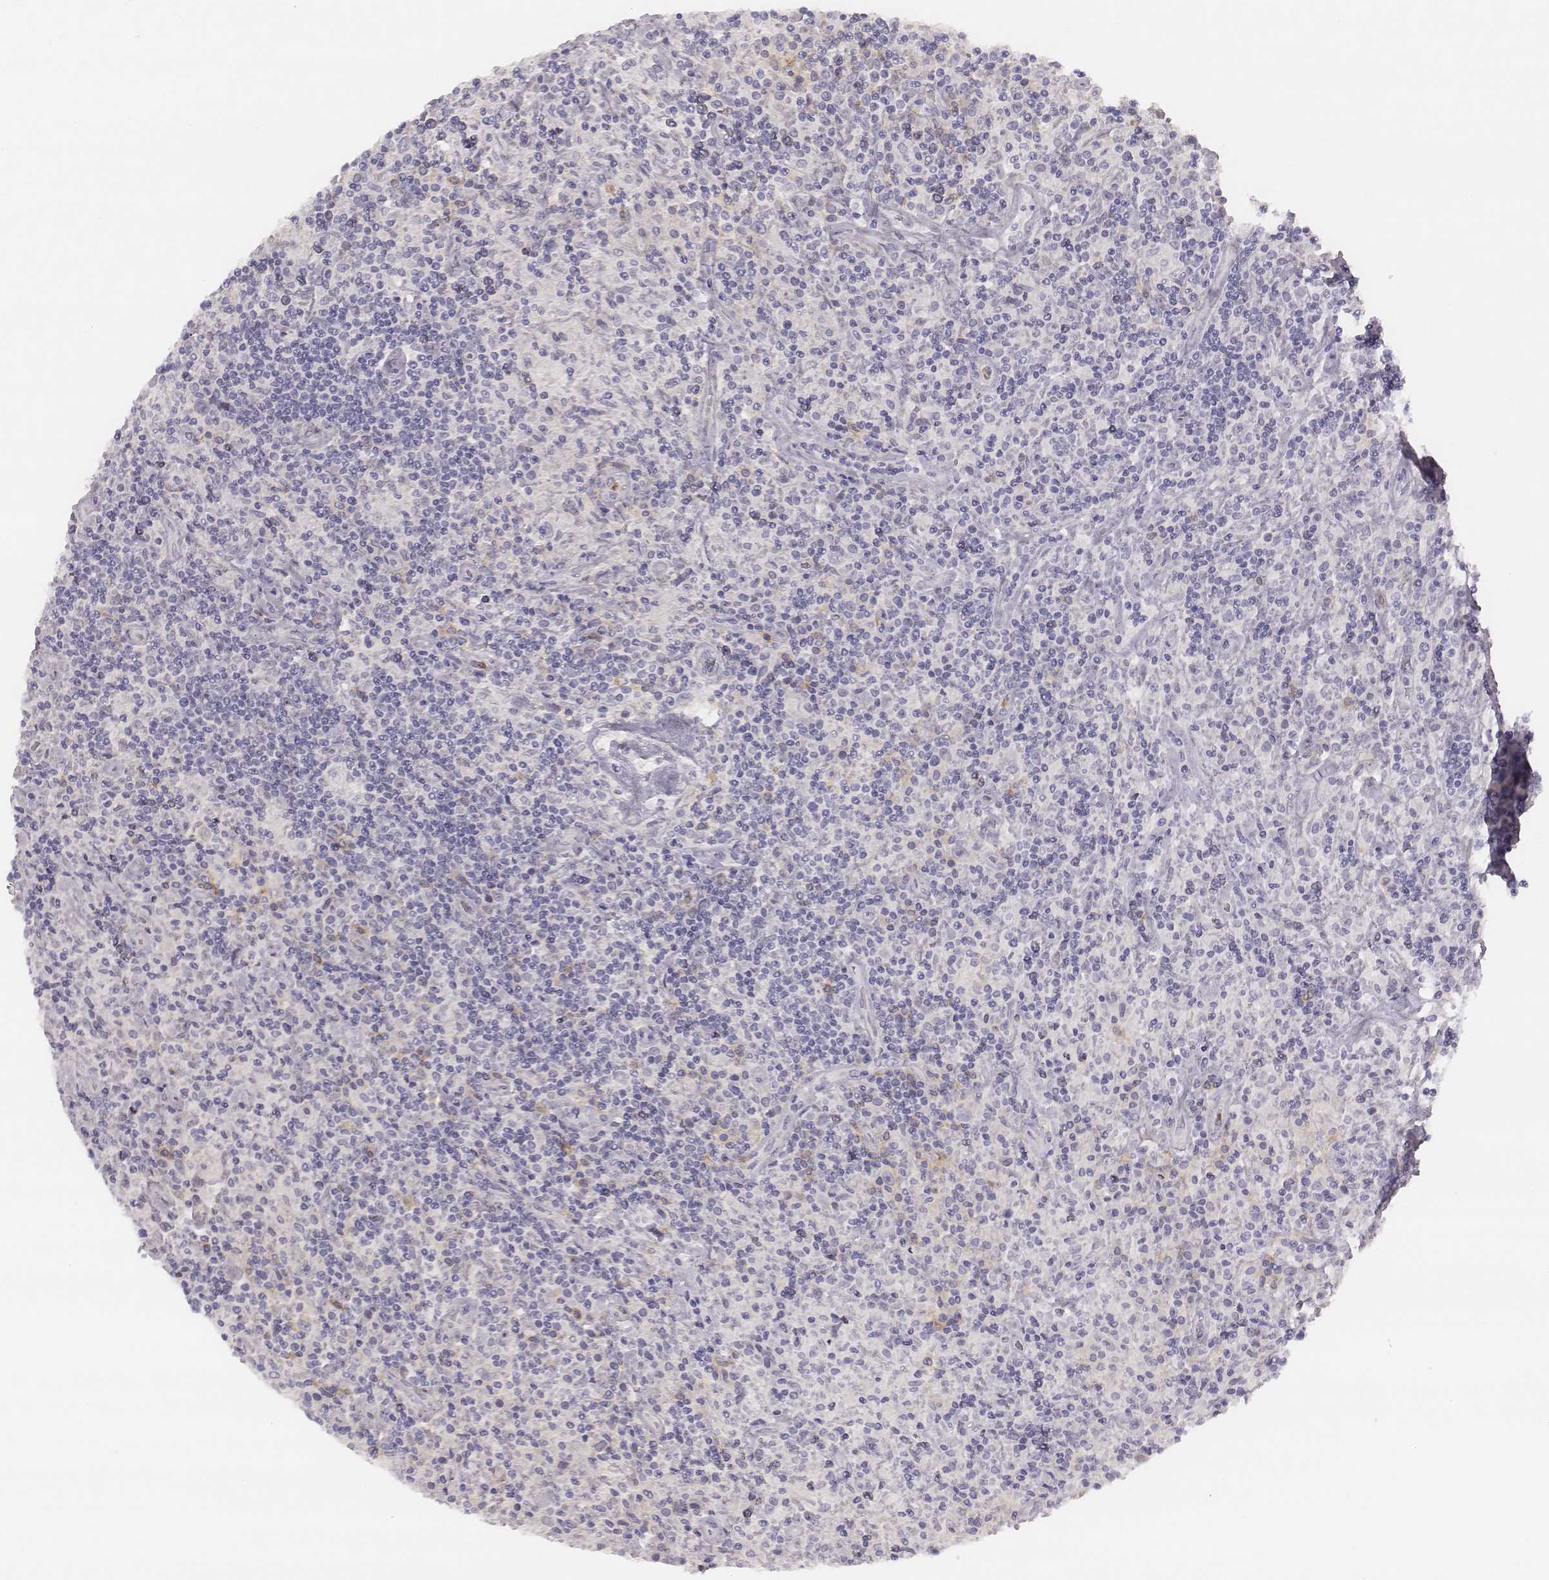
{"staining": {"intensity": "negative", "quantity": "none", "location": "none"}, "tissue": "lymphoma", "cell_type": "Tumor cells", "image_type": "cancer", "snomed": [{"axis": "morphology", "description": "Hodgkin's disease, NOS"}, {"axis": "topography", "description": "Lymph node"}], "caption": "DAB immunohistochemical staining of lymphoma demonstrates no significant expression in tumor cells.", "gene": "KCNJ12", "patient": {"sex": "male", "age": 70}}